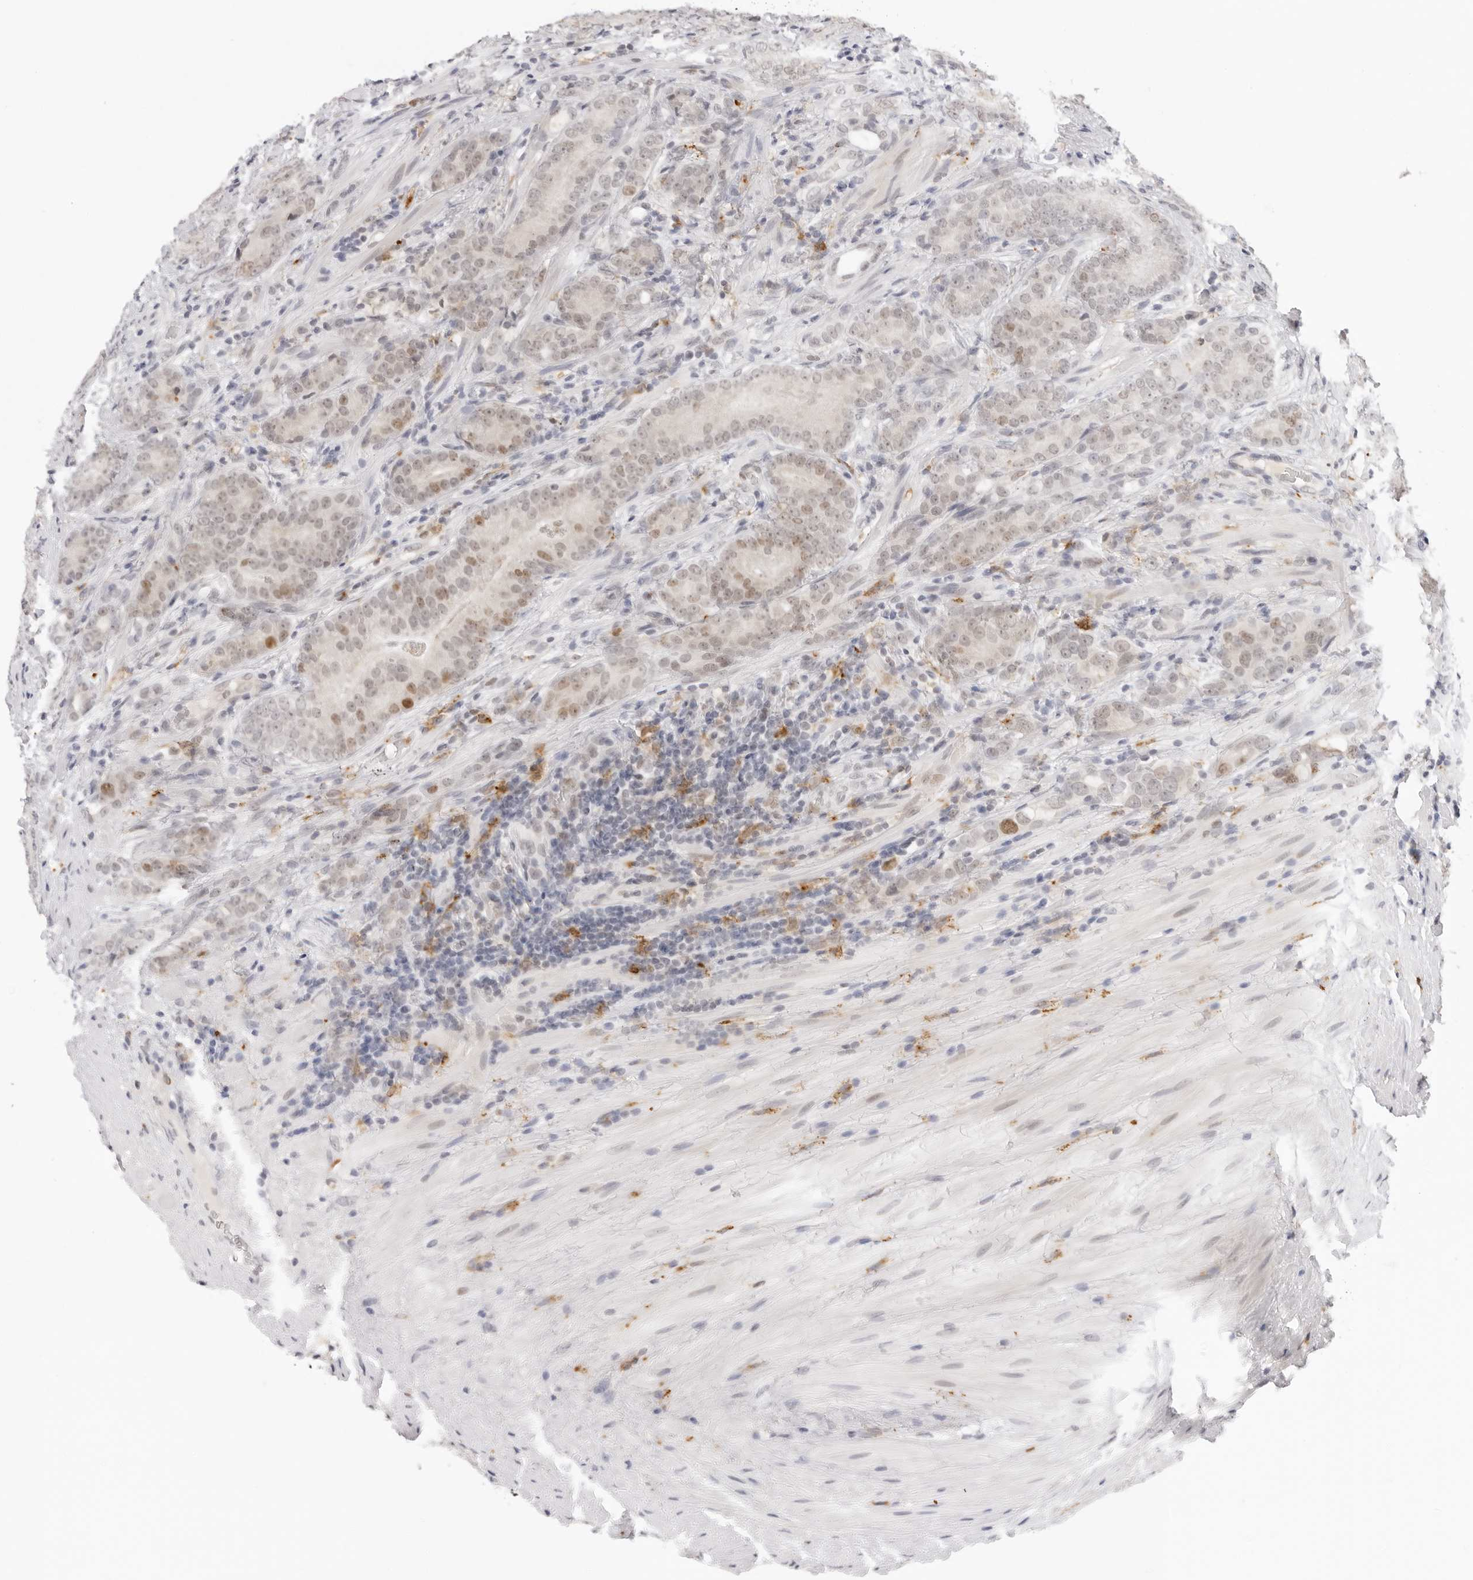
{"staining": {"intensity": "moderate", "quantity": "<25%", "location": "nuclear"}, "tissue": "prostate cancer", "cell_type": "Tumor cells", "image_type": "cancer", "snomed": [{"axis": "morphology", "description": "Adenocarcinoma, High grade"}, {"axis": "topography", "description": "Prostate"}], "caption": "Immunohistochemical staining of human prostate cancer displays low levels of moderate nuclear protein expression in approximately <25% of tumor cells.", "gene": "MSH6", "patient": {"sex": "male", "age": 57}}